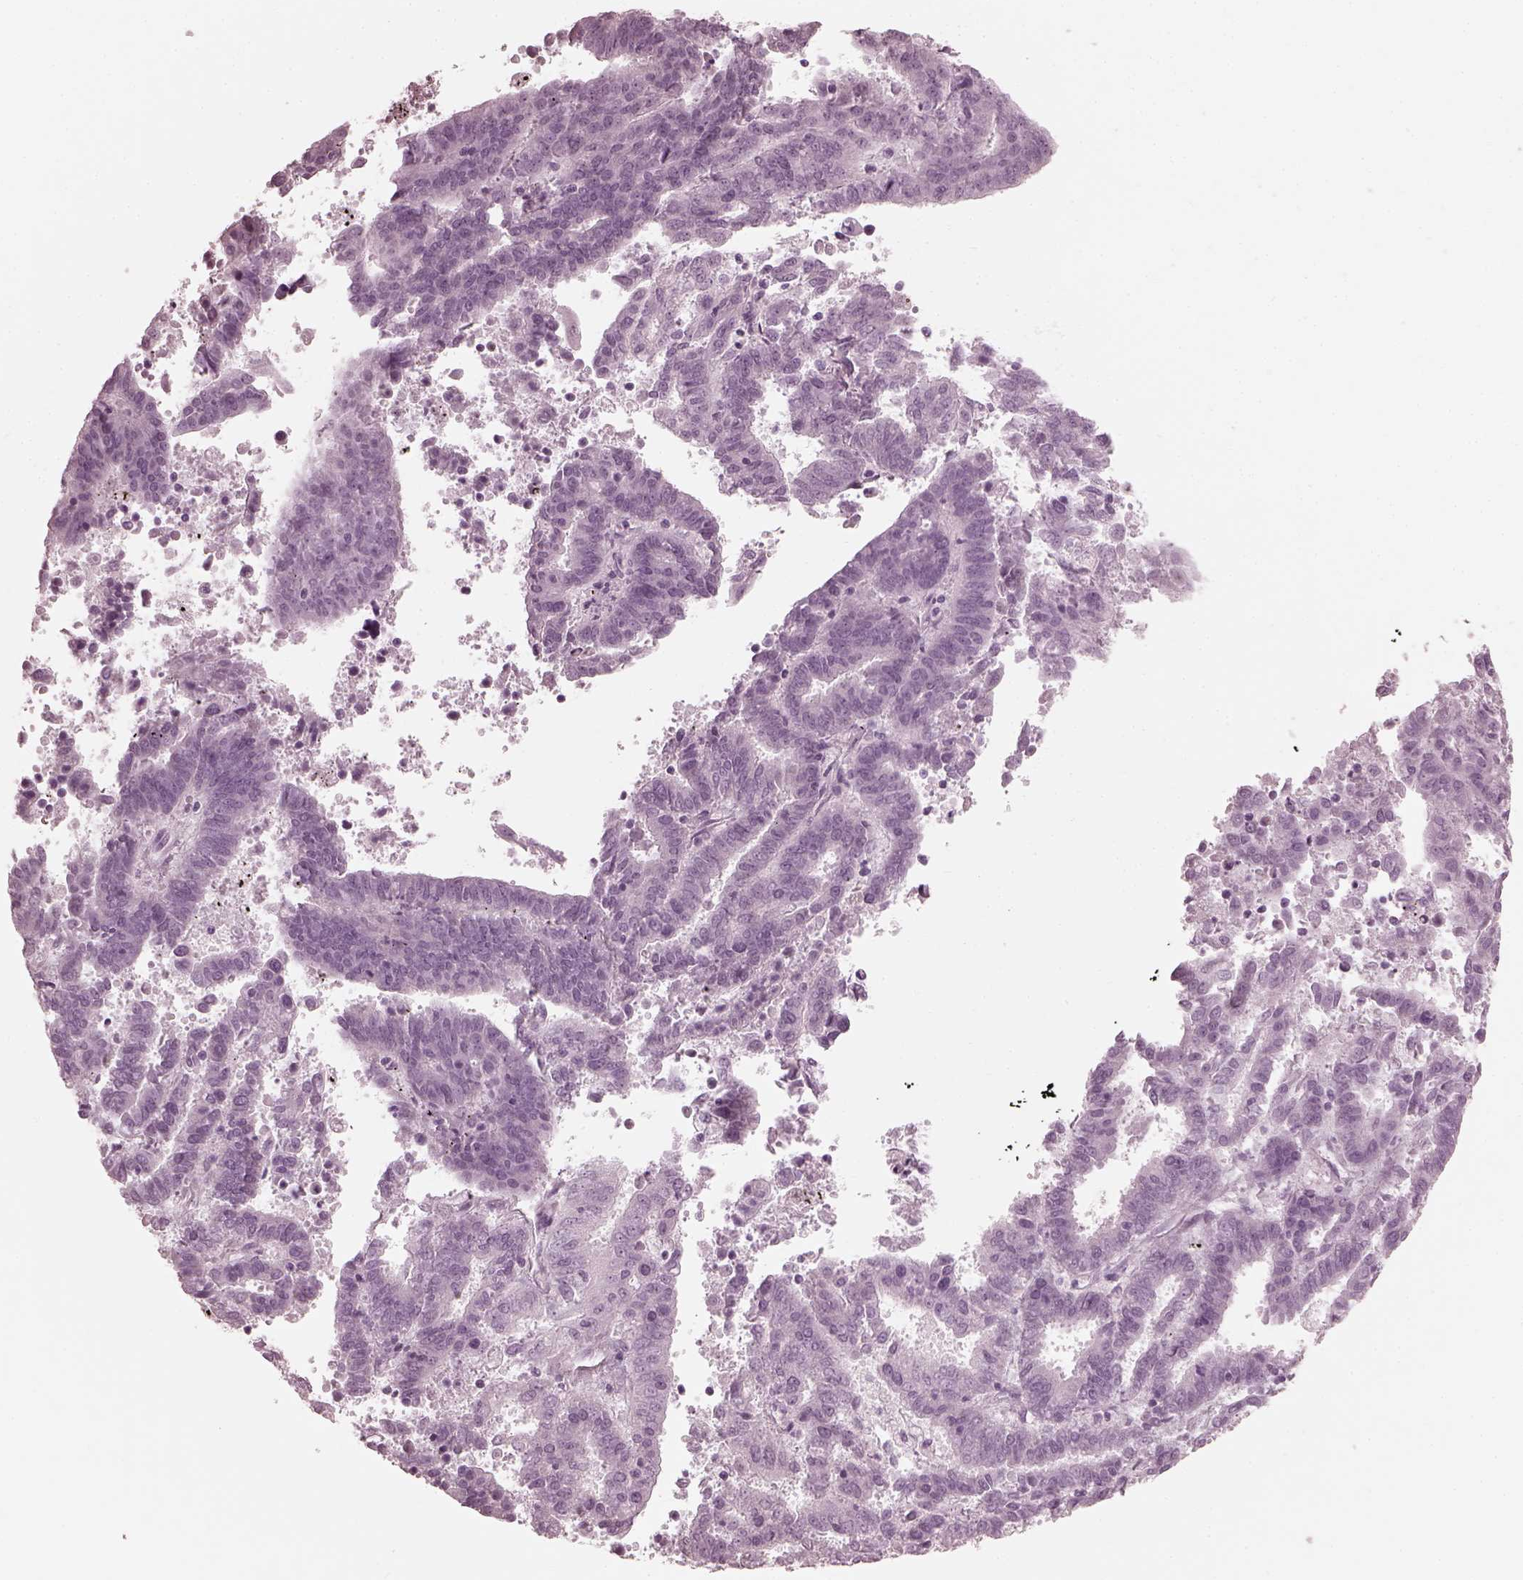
{"staining": {"intensity": "negative", "quantity": "none", "location": "none"}, "tissue": "endometrial cancer", "cell_type": "Tumor cells", "image_type": "cancer", "snomed": [{"axis": "morphology", "description": "Adenocarcinoma, NOS"}, {"axis": "topography", "description": "Uterus"}], "caption": "An immunohistochemistry (IHC) histopathology image of endometrial adenocarcinoma is shown. There is no staining in tumor cells of endometrial adenocarcinoma.", "gene": "SAXO2", "patient": {"sex": "female", "age": 83}}